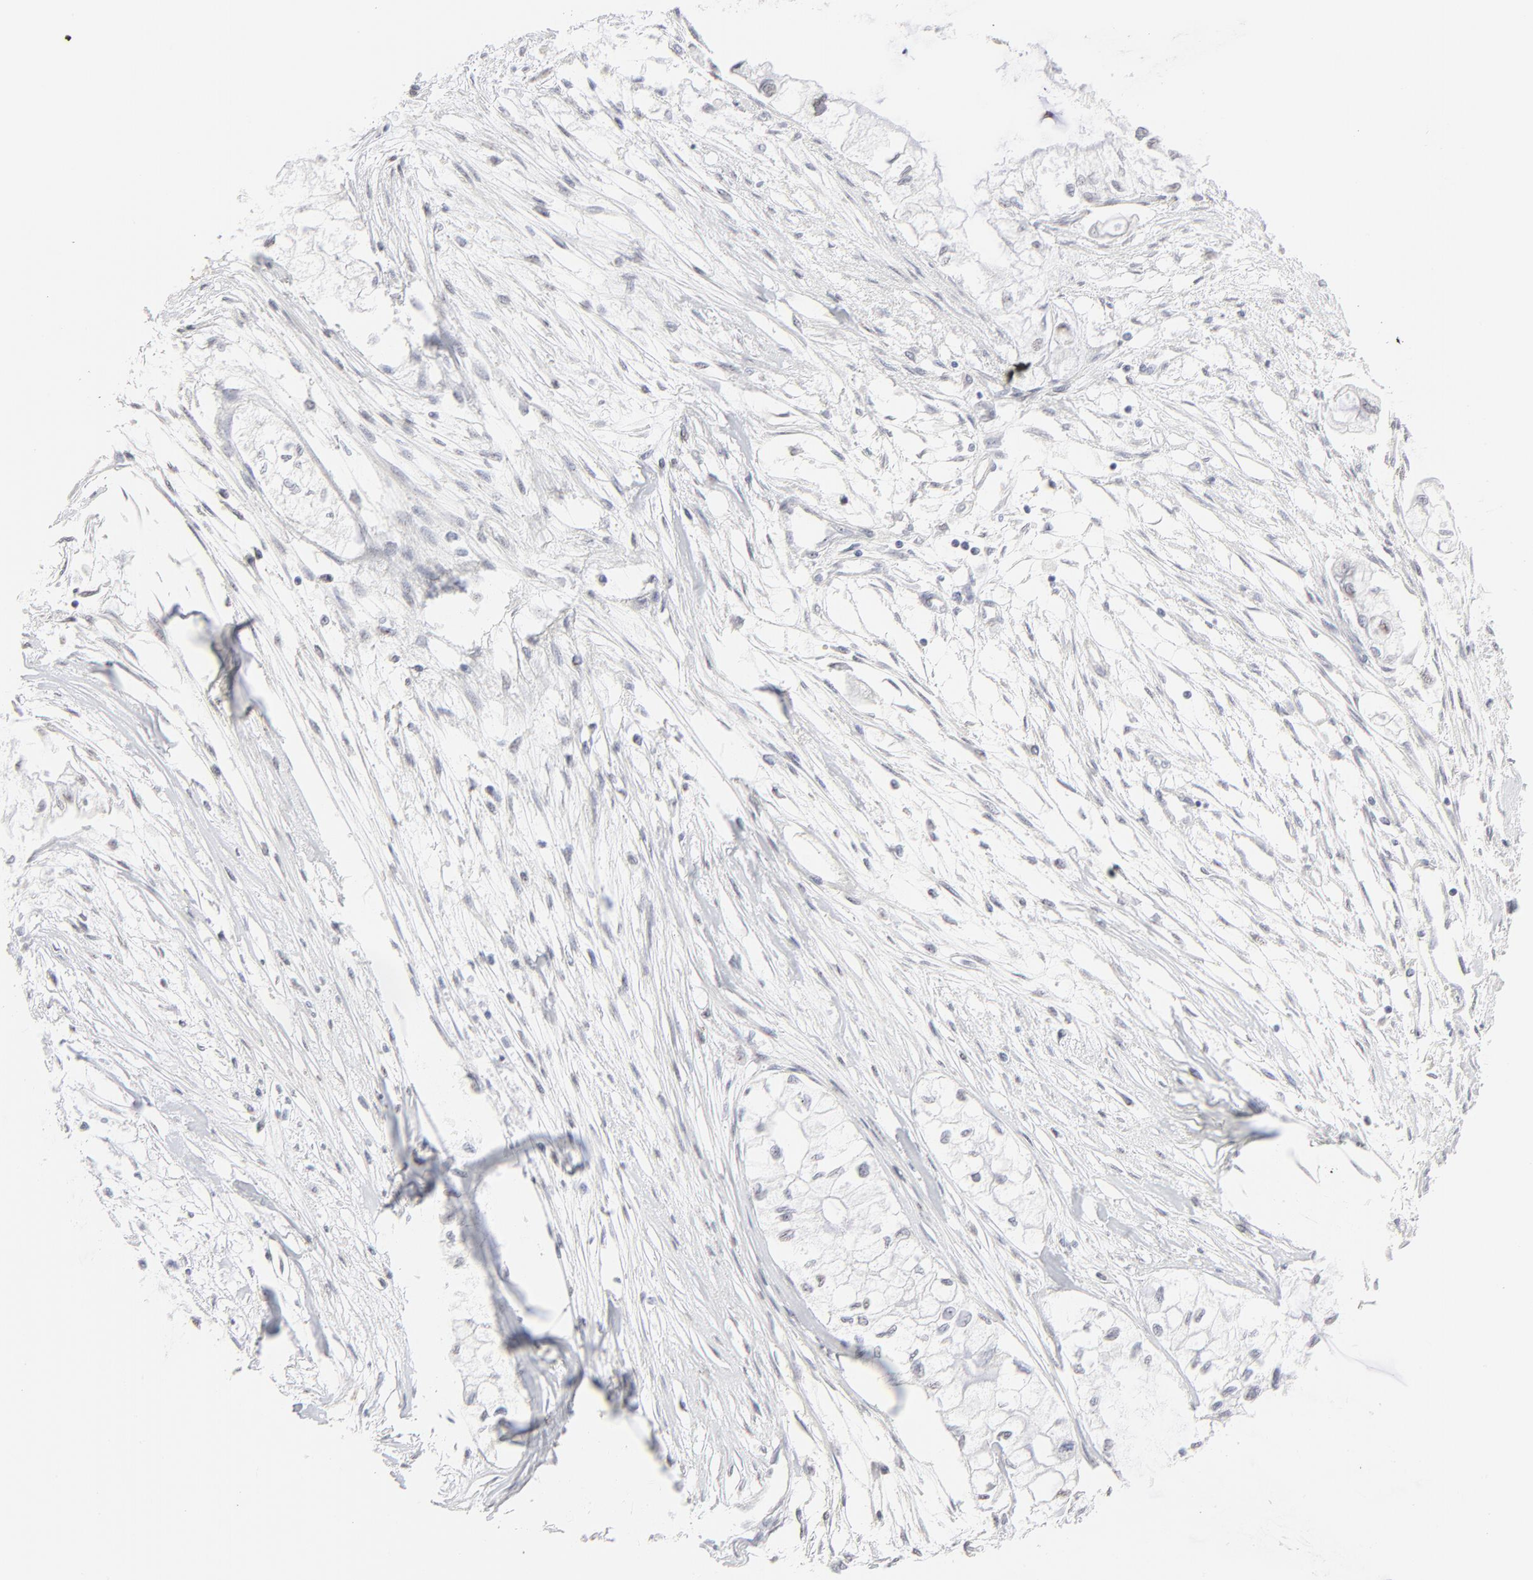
{"staining": {"intensity": "negative", "quantity": "none", "location": "none"}, "tissue": "pancreatic cancer", "cell_type": "Tumor cells", "image_type": "cancer", "snomed": [{"axis": "morphology", "description": "Adenocarcinoma, NOS"}, {"axis": "topography", "description": "Pancreas"}], "caption": "Adenocarcinoma (pancreatic) was stained to show a protein in brown. There is no significant expression in tumor cells.", "gene": "NFIL3", "patient": {"sex": "male", "age": 79}}